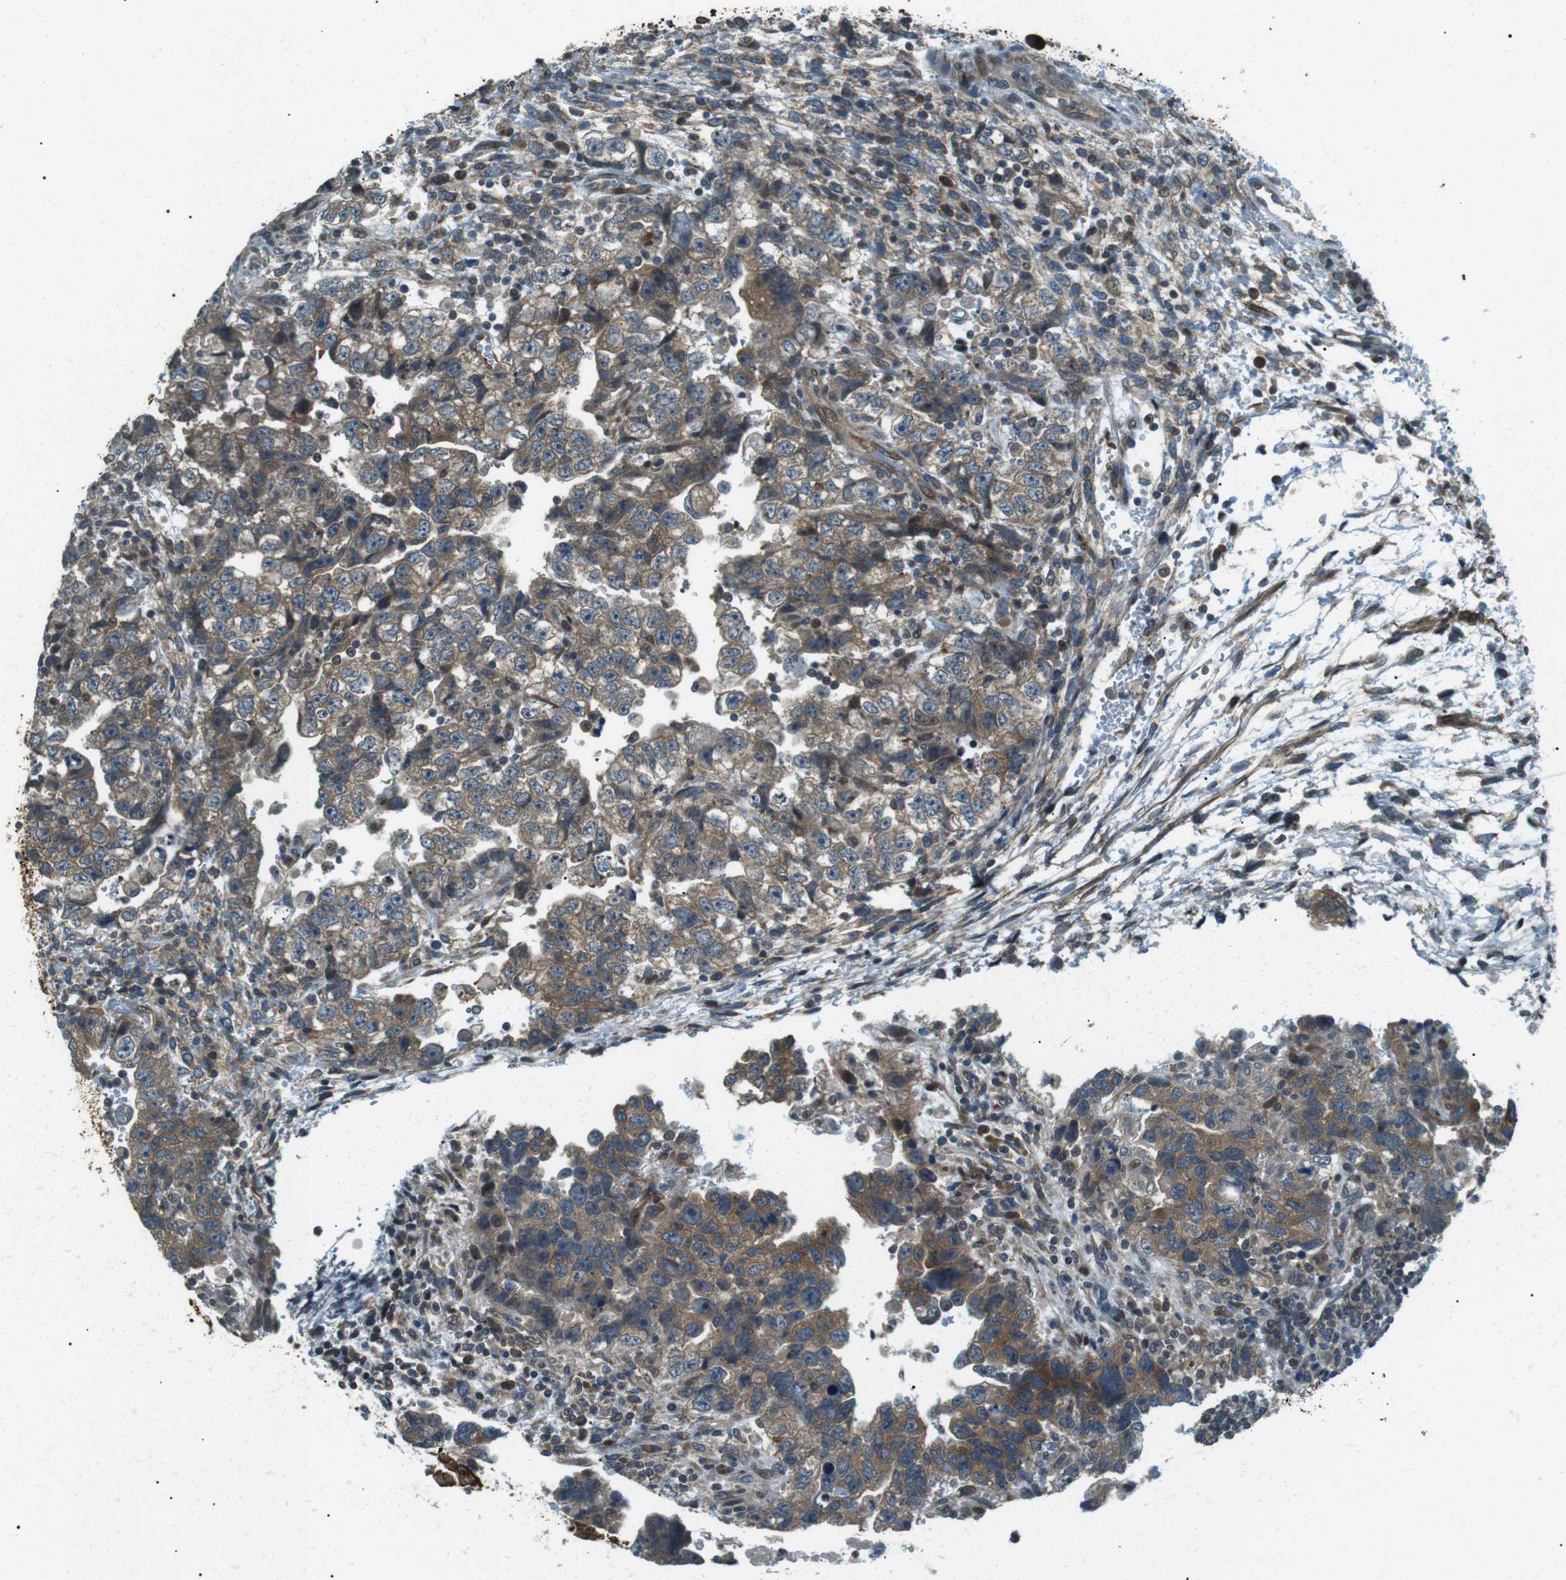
{"staining": {"intensity": "moderate", "quantity": ">75%", "location": "cytoplasmic/membranous"}, "tissue": "testis cancer", "cell_type": "Tumor cells", "image_type": "cancer", "snomed": [{"axis": "morphology", "description": "Carcinoma, Embryonal, NOS"}, {"axis": "topography", "description": "Testis"}], "caption": "This is a histology image of IHC staining of embryonal carcinoma (testis), which shows moderate staining in the cytoplasmic/membranous of tumor cells.", "gene": "TMEM74", "patient": {"sex": "male", "age": 36}}